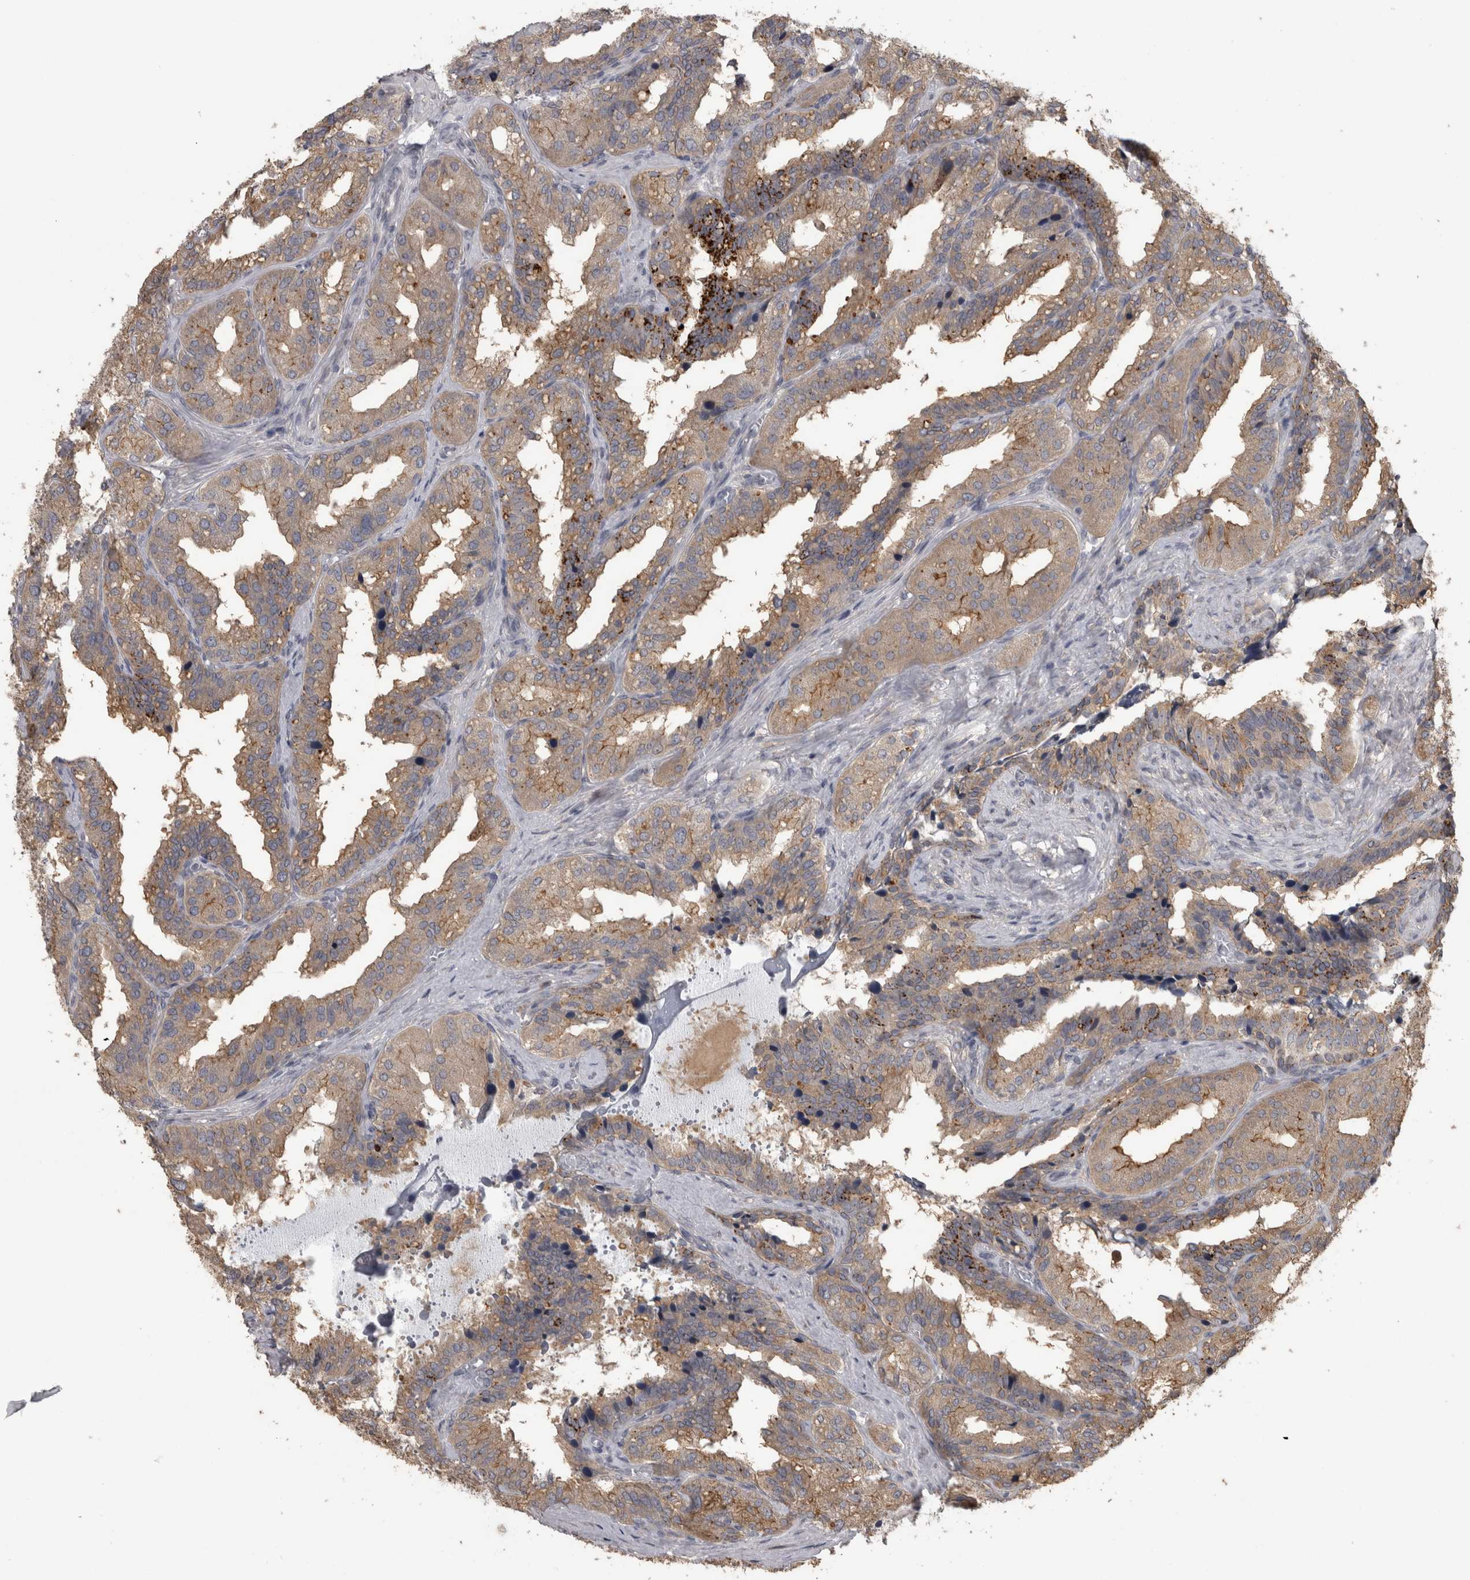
{"staining": {"intensity": "weak", "quantity": ">75%", "location": "cytoplasmic/membranous"}, "tissue": "seminal vesicle", "cell_type": "Glandular cells", "image_type": "normal", "snomed": [{"axis": "morphology", "description": "Normal tissue, NOS"}, {"axis": "topography", "description": "Prostate"}, {"axis": "topography", "description": "Seminal veicle"}], "caption": "Human seminal vesicle stained for a protein (brown) reveals weak cytoplasmic/membranous positive expression in about >75% of glandular cells.", "gene": "RAB29", "patient": {"sex": "male", "age": 51}}